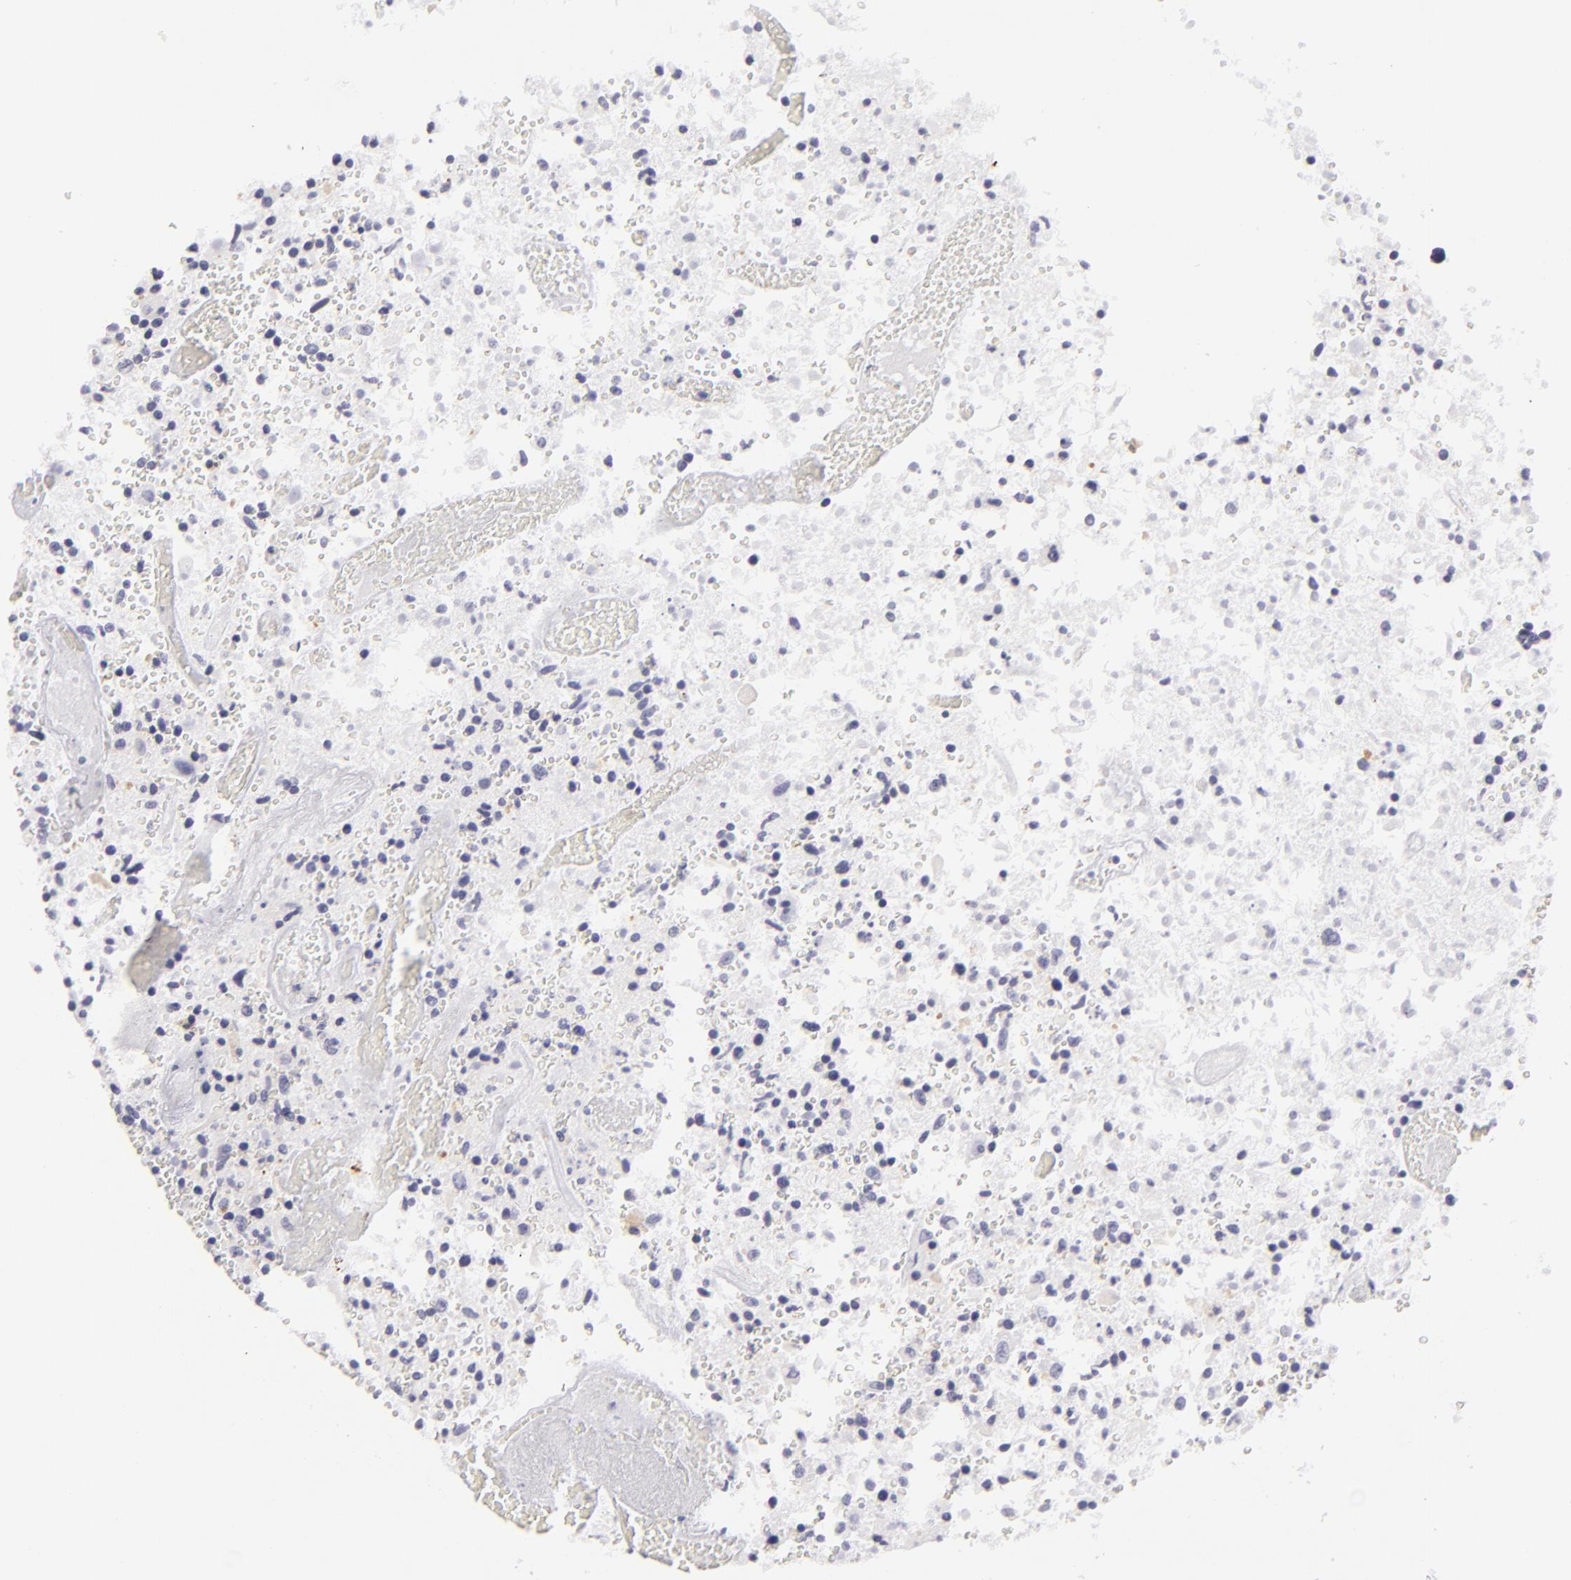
{"staining": {"intensity": "negative", "quantity": "none", "location": "none"}, "tissue": "glioma", "cell_type": "Tumor cells", "image_type": "cancer", "snomed": [{"axis": "morphology", "description": "Glioma, malignant, High grade"}, {"axis": "topography", "description": "Brain"}], "caption": "Immunohistochemistry (IHC) image of neoplastic tissue: glioma stained with DAB demonstrates no significant protein positivity in tumor cells.", "gene": "KRT1", "patient": {"sex": "male", "age": 72}}